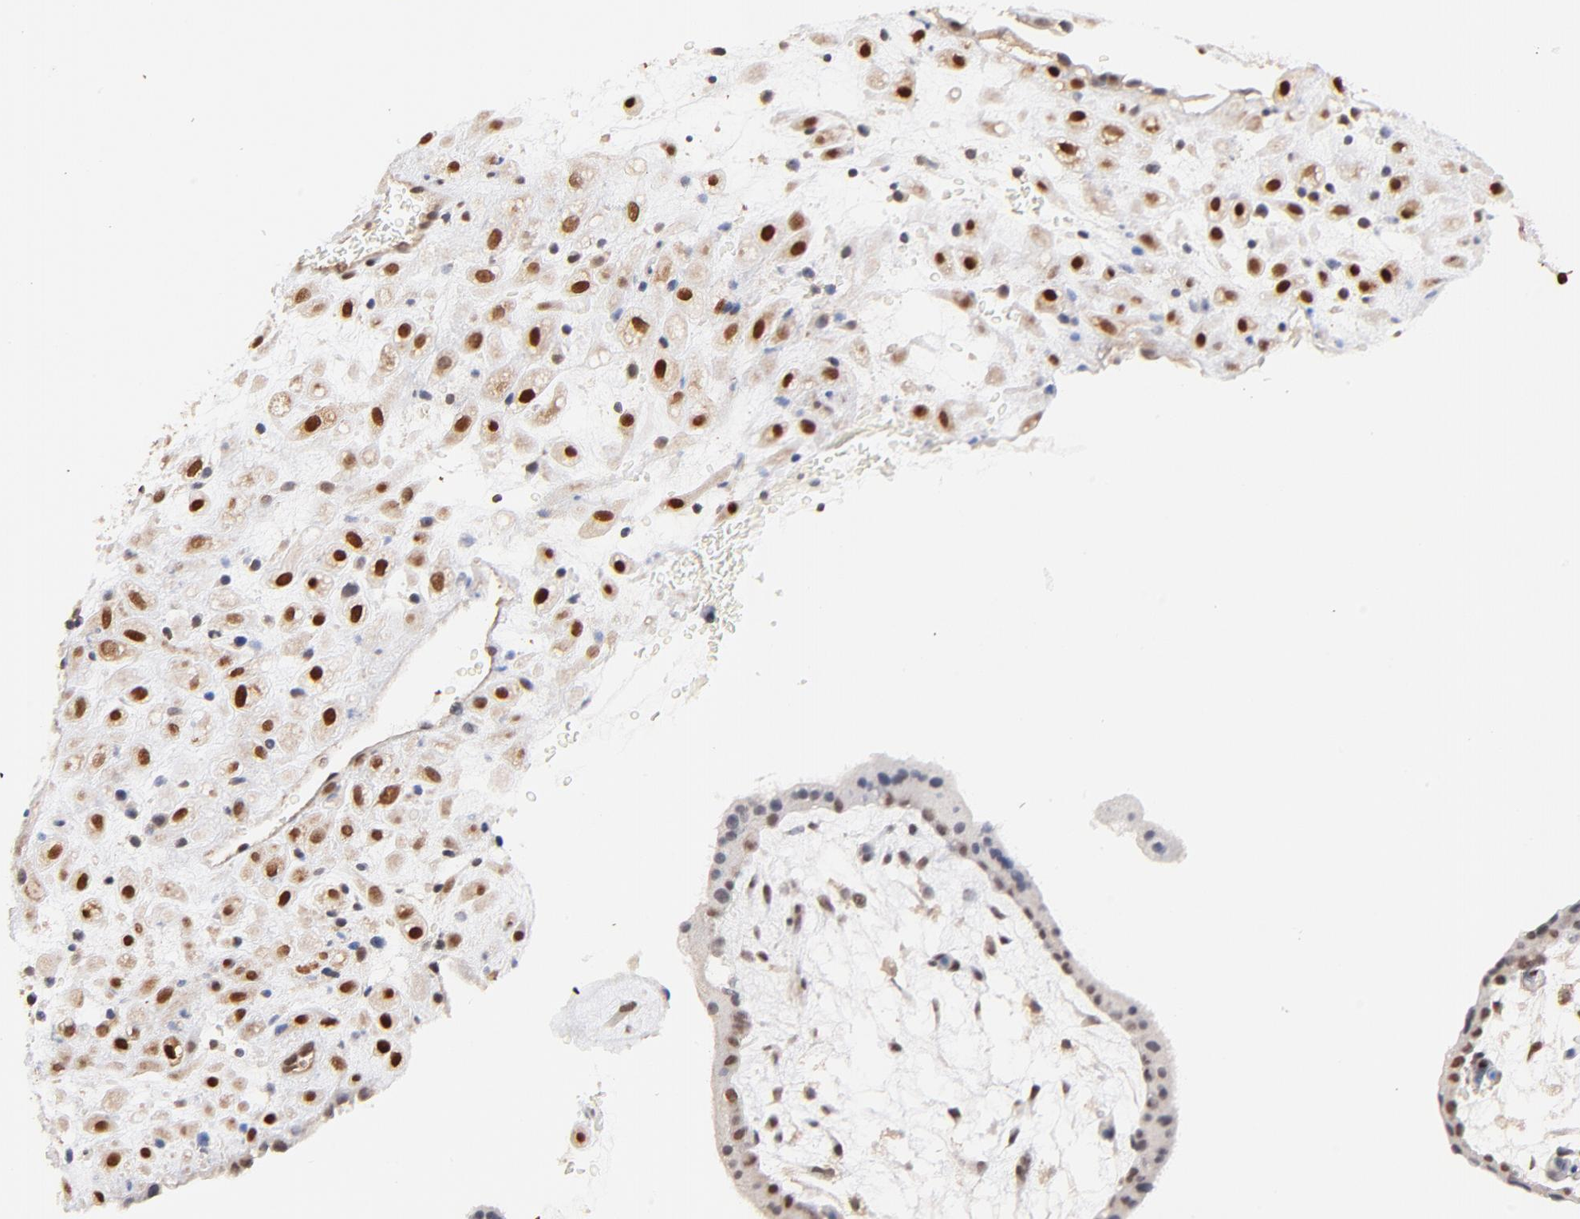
{"staining": {"intensity": "moderate", "quantity": "25%-75%", "location": "nuclear"}, "tissue": "placenta", "cell_type": "Decidual cells", "image_type": "normal", "snomed": [{"axis": "morphology", "description": "Normal tissue, NOS"}, {"axis": "topography", "description": "Placenta"}], "caption": "Protein expression analysis of benign placenta demonstrates moderate nuclear staining in approximately 25%-75% of decidual cells. (DAB (3,3'-diaminobenzidine) = brown stain, brightfield microscopy at high magnification).", "gene": "ZFP92", "patient": {"sex": "female", "age": 35}}